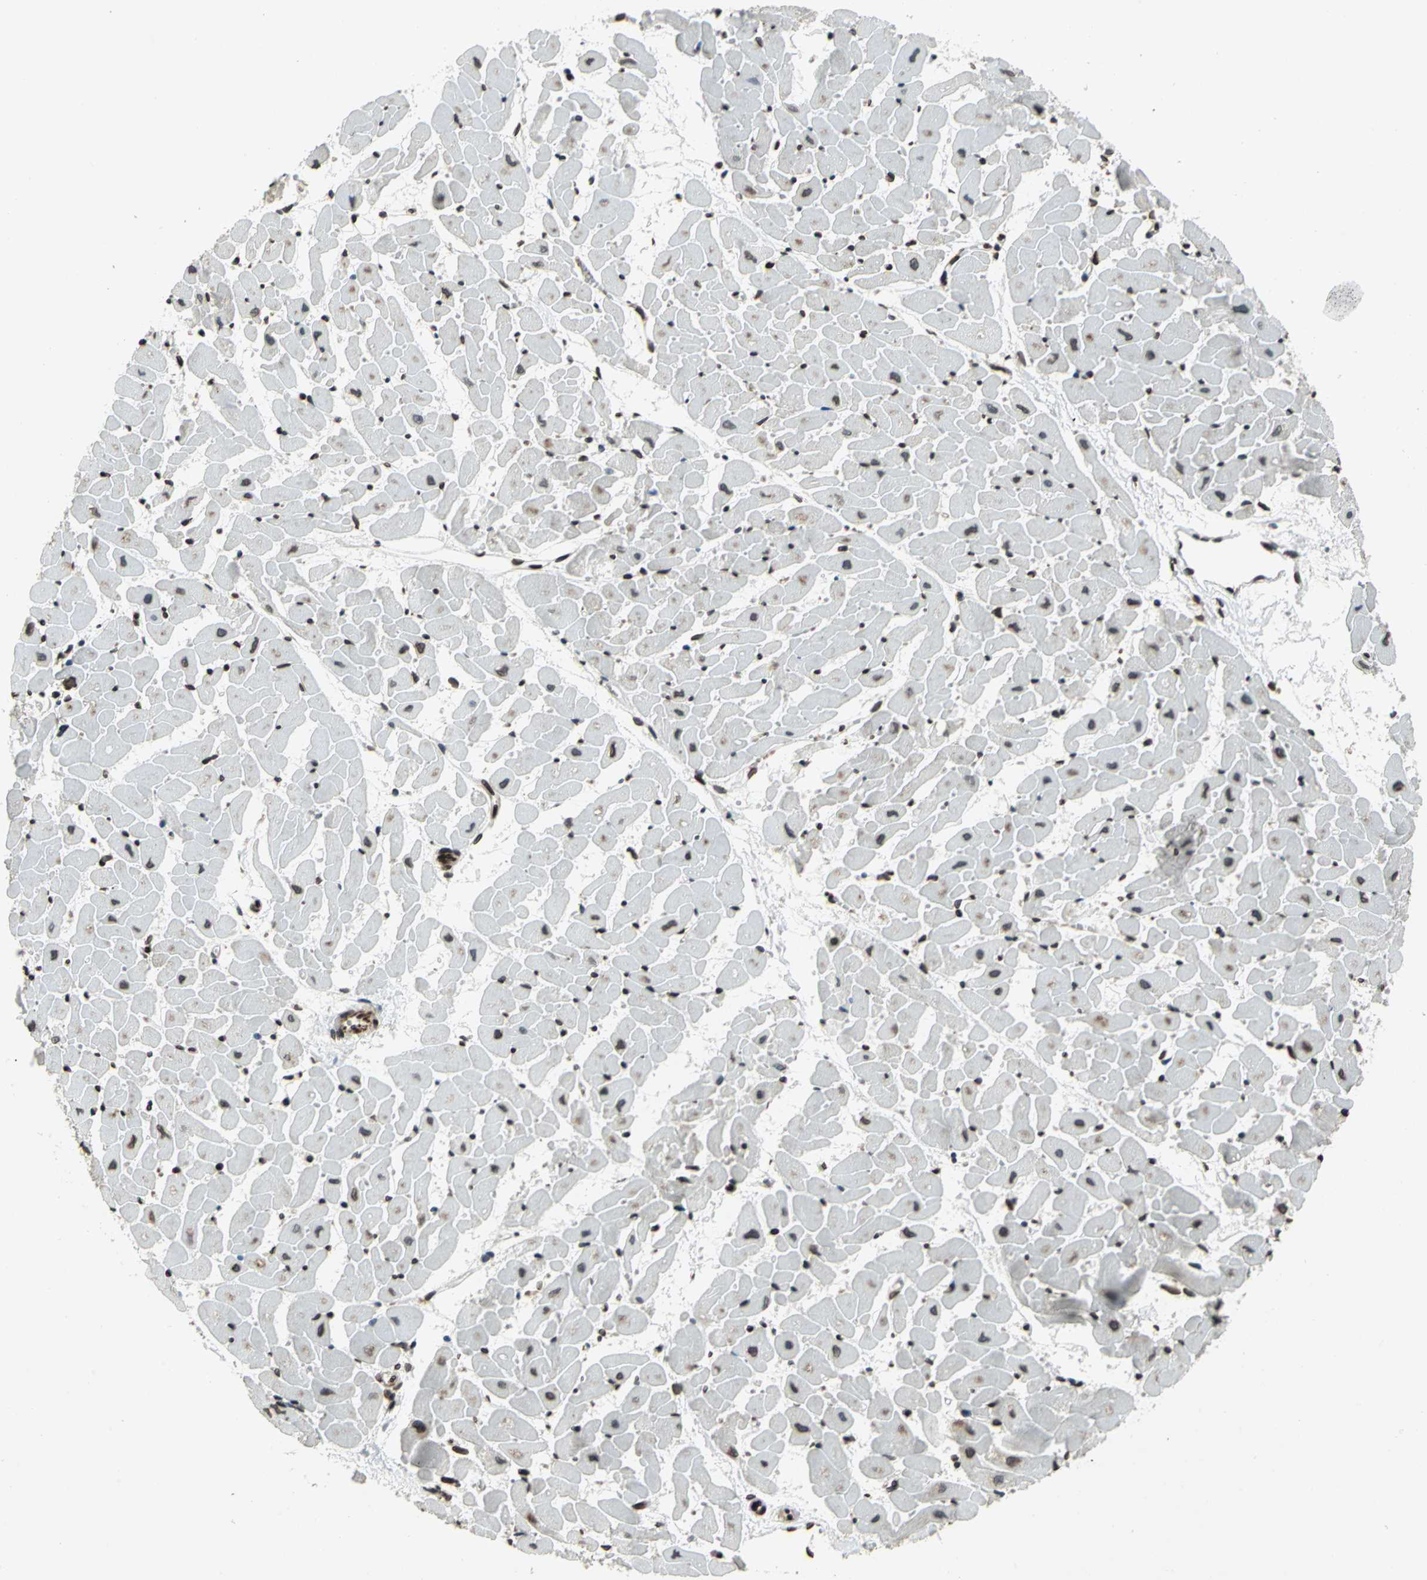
{"staining": {"intensity": "moderate", "quantity": ">75%", "location": "nuclear"}, "tissue": "heart muscle", "cell_type": "Cardiomyocytes", "image_type": "normal", "snomed": [{"axis": "morphology", "description": "Normal tissue, NOS"}, {"axis": "topography", "description": "Heart"}], "caption": "Protein analysis of benign heart muscle shows moderate nuclear staining in approximately >75% of cardiomyocytes.", "gene": "ISY1", "patient": {"sex": "female", "age": 19}}